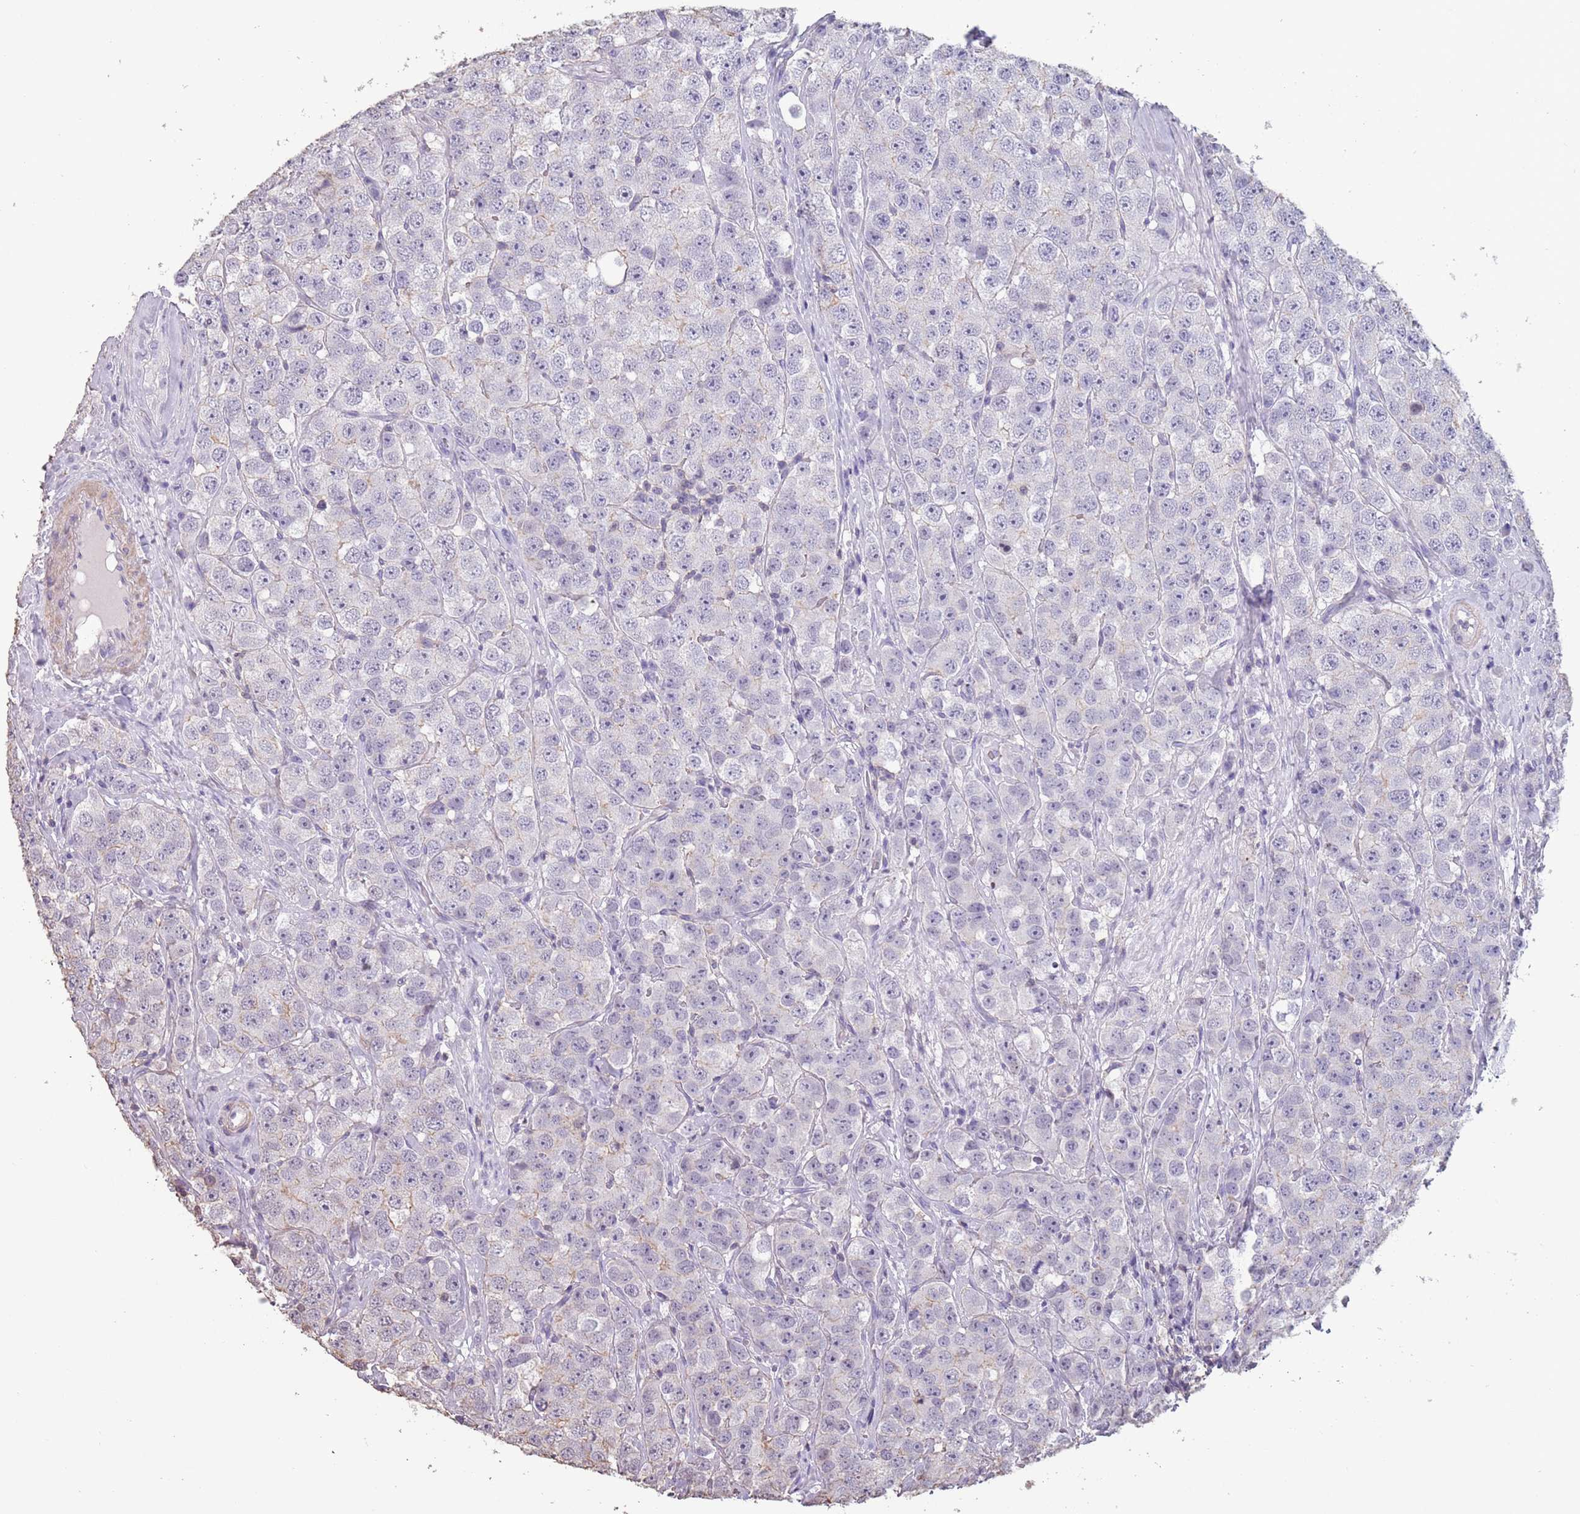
{"staining": {"intensity": "negative", "quantity": "none", "location": "none"}, "tissue": "testis cancer", "cell_type": "Tumor cells", "image_type": "cancer", "snomed": [{"axis": "morphology", "description": "Seminoma, NOS"}, {"axis": "topography", "description": "Testis"}], "caption": "High magnification brightfield microscopy of testis cancer stained with DAB (brown) and counterstained with hematoxylin (blue): tumor cells show no significant positivity.", "gene": "SUN5", "patient": {"sex": "male", "age": 28}}